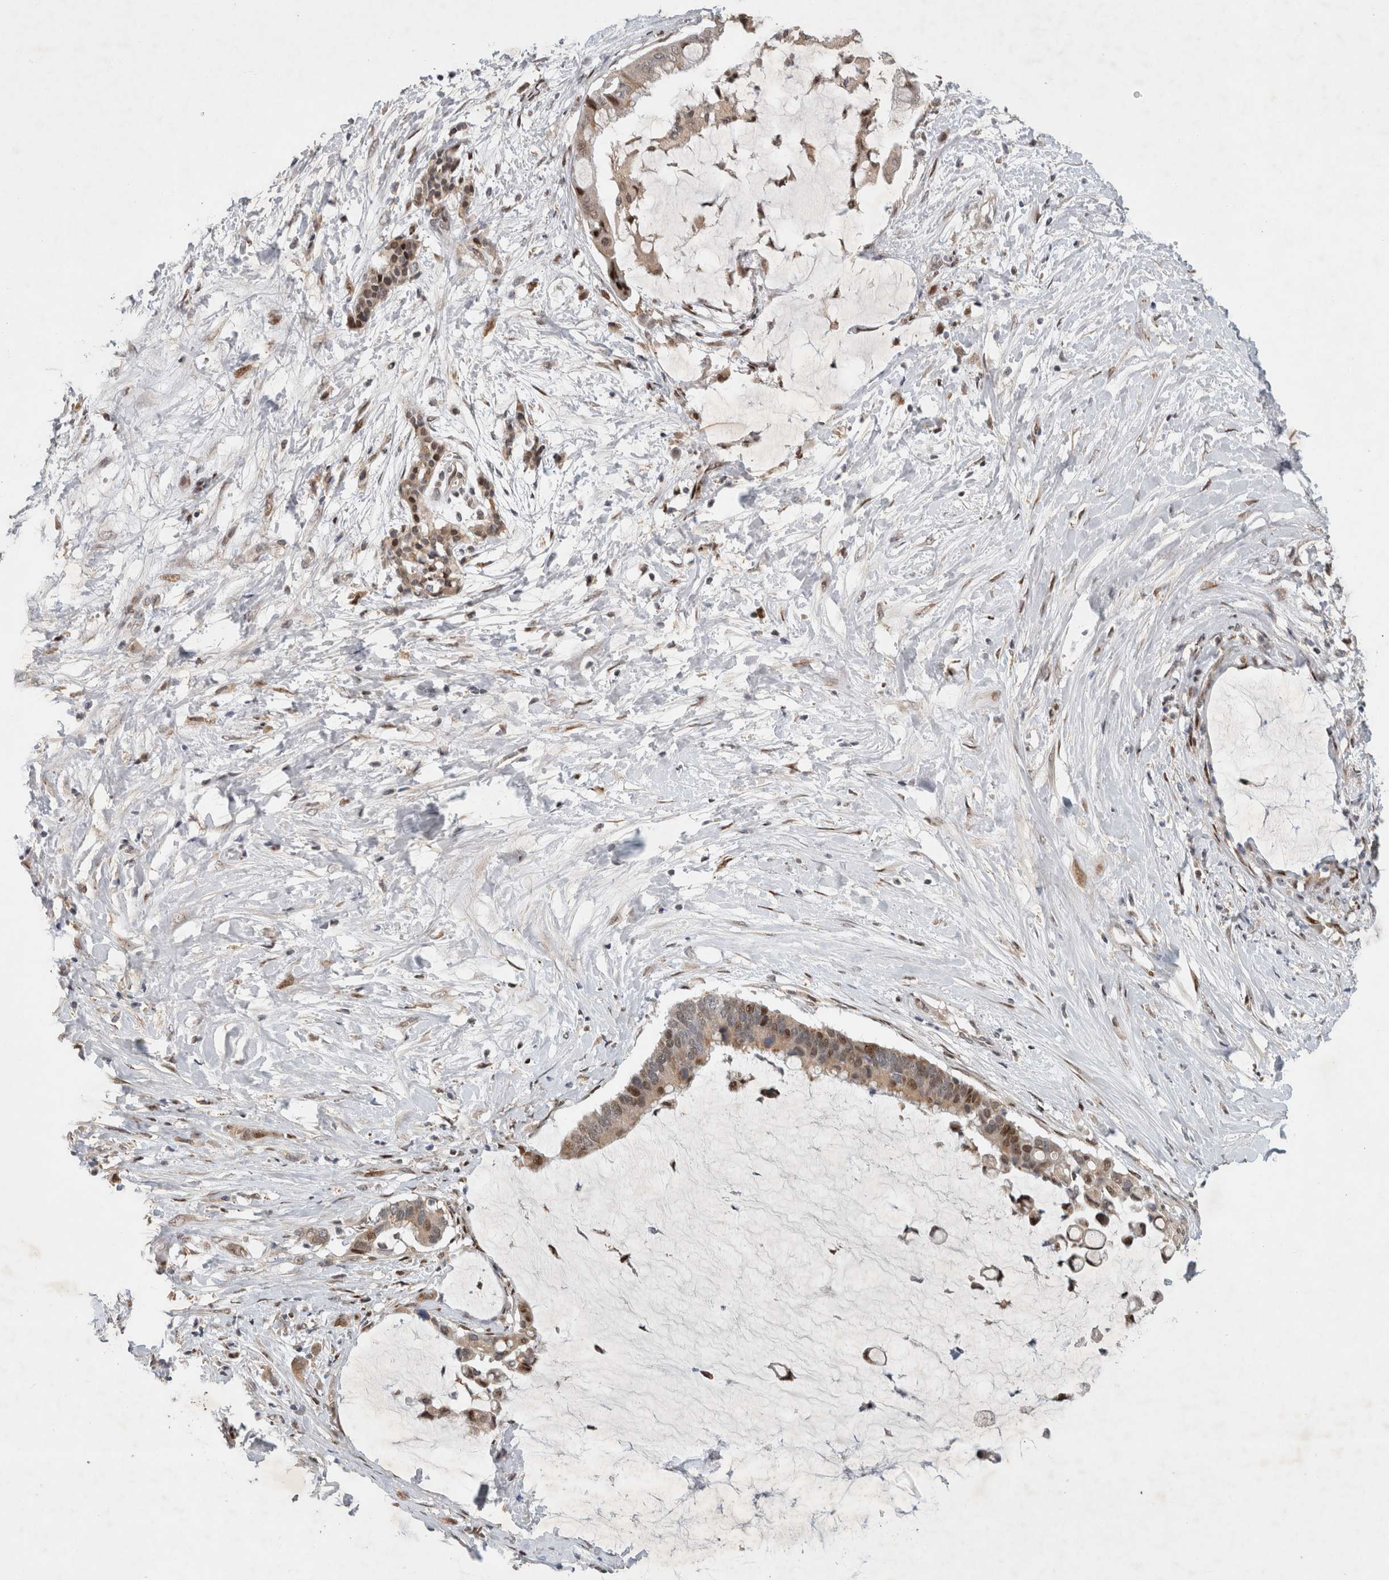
{"staining": {"intensity": "weak", "quantity": "25%-75%", "location": "nuclear"}, "tissue": "pancreatic cancer", "cell_type": "Tumor cells", "image_type": "cancer", "snomed": [{"axis": "morphology", "description": "Adenocarcinoma, NOS"}, {"axis": "topography", "description": "Pancreas"}], "caption": "Immunohistochemical staining of adenocarcinoma (pancreatic) displays low levels of weak nuclear protein staining in approximately 25%-75% of tumor cells. (Brightfield microscopy of DAB IHC at high magnification).", "gene": "C8orf58", "patient": {"sex": "male", "age": 41}}